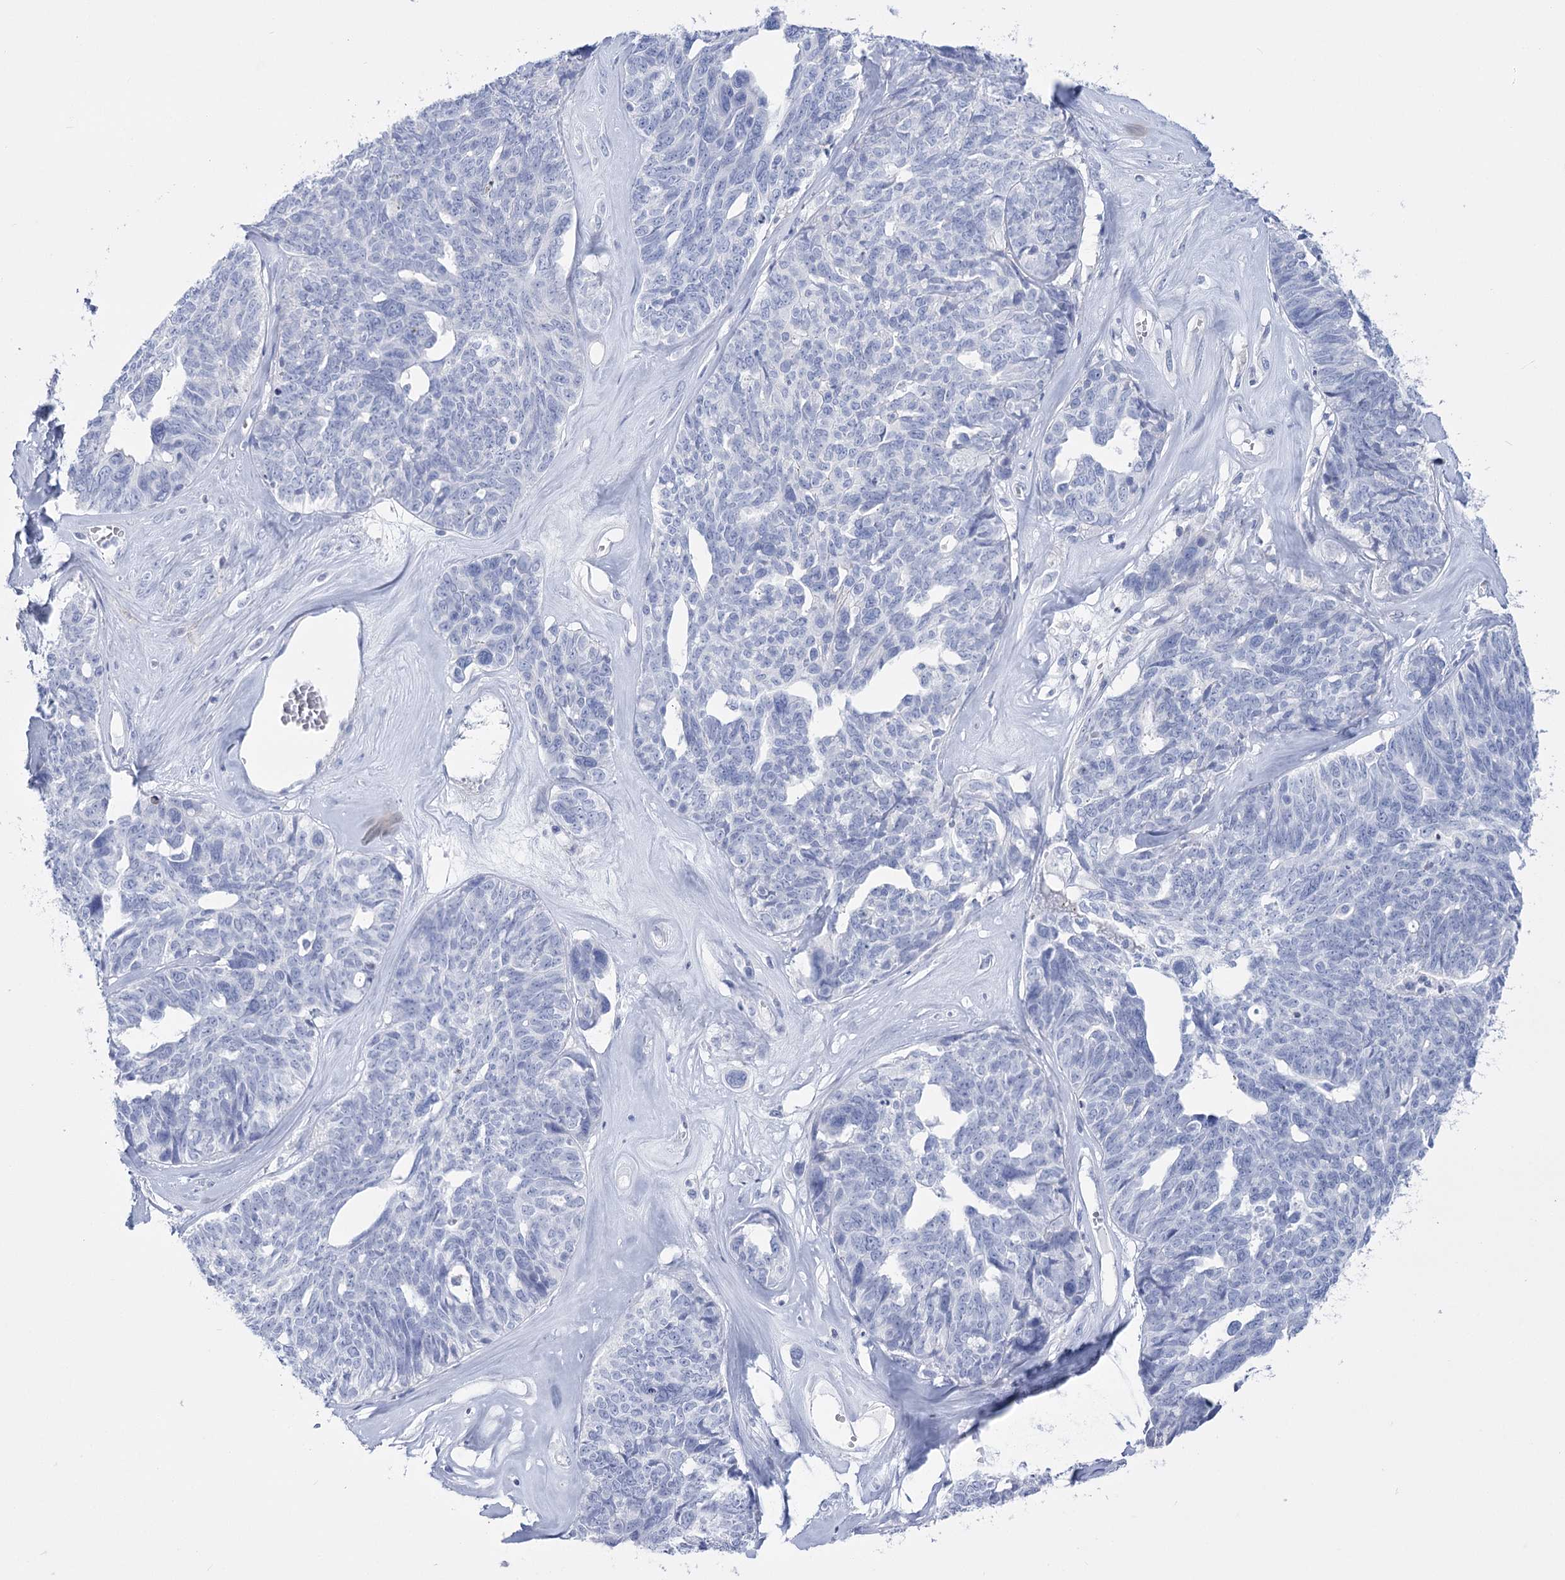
{"staining": {"intensity": "negative", "quantity": "none", "location": "none"}, "tissue": "ovarian cancer", "cell_type": "Tumor cells", "image_type": "cancer", "snomed": [{"axis": "morphology", "description": "Cystadenocarcinoma, serous, NOS"}, {"axis": "topography", "description": "Ovary"}], "caption": "The image demonstrates no significant staining in tumor cells of serous cystadenocarcinoma (ovarian). The staining was performed using DAB (3,3'-diaminobenzidine) to visualize the protein expression in brown, while the nuclei were stained in blue with hematoxylin (Magnification: 20x).", "gene": "PCDHA1", "patient": {"sex": "female", "age": 79}}